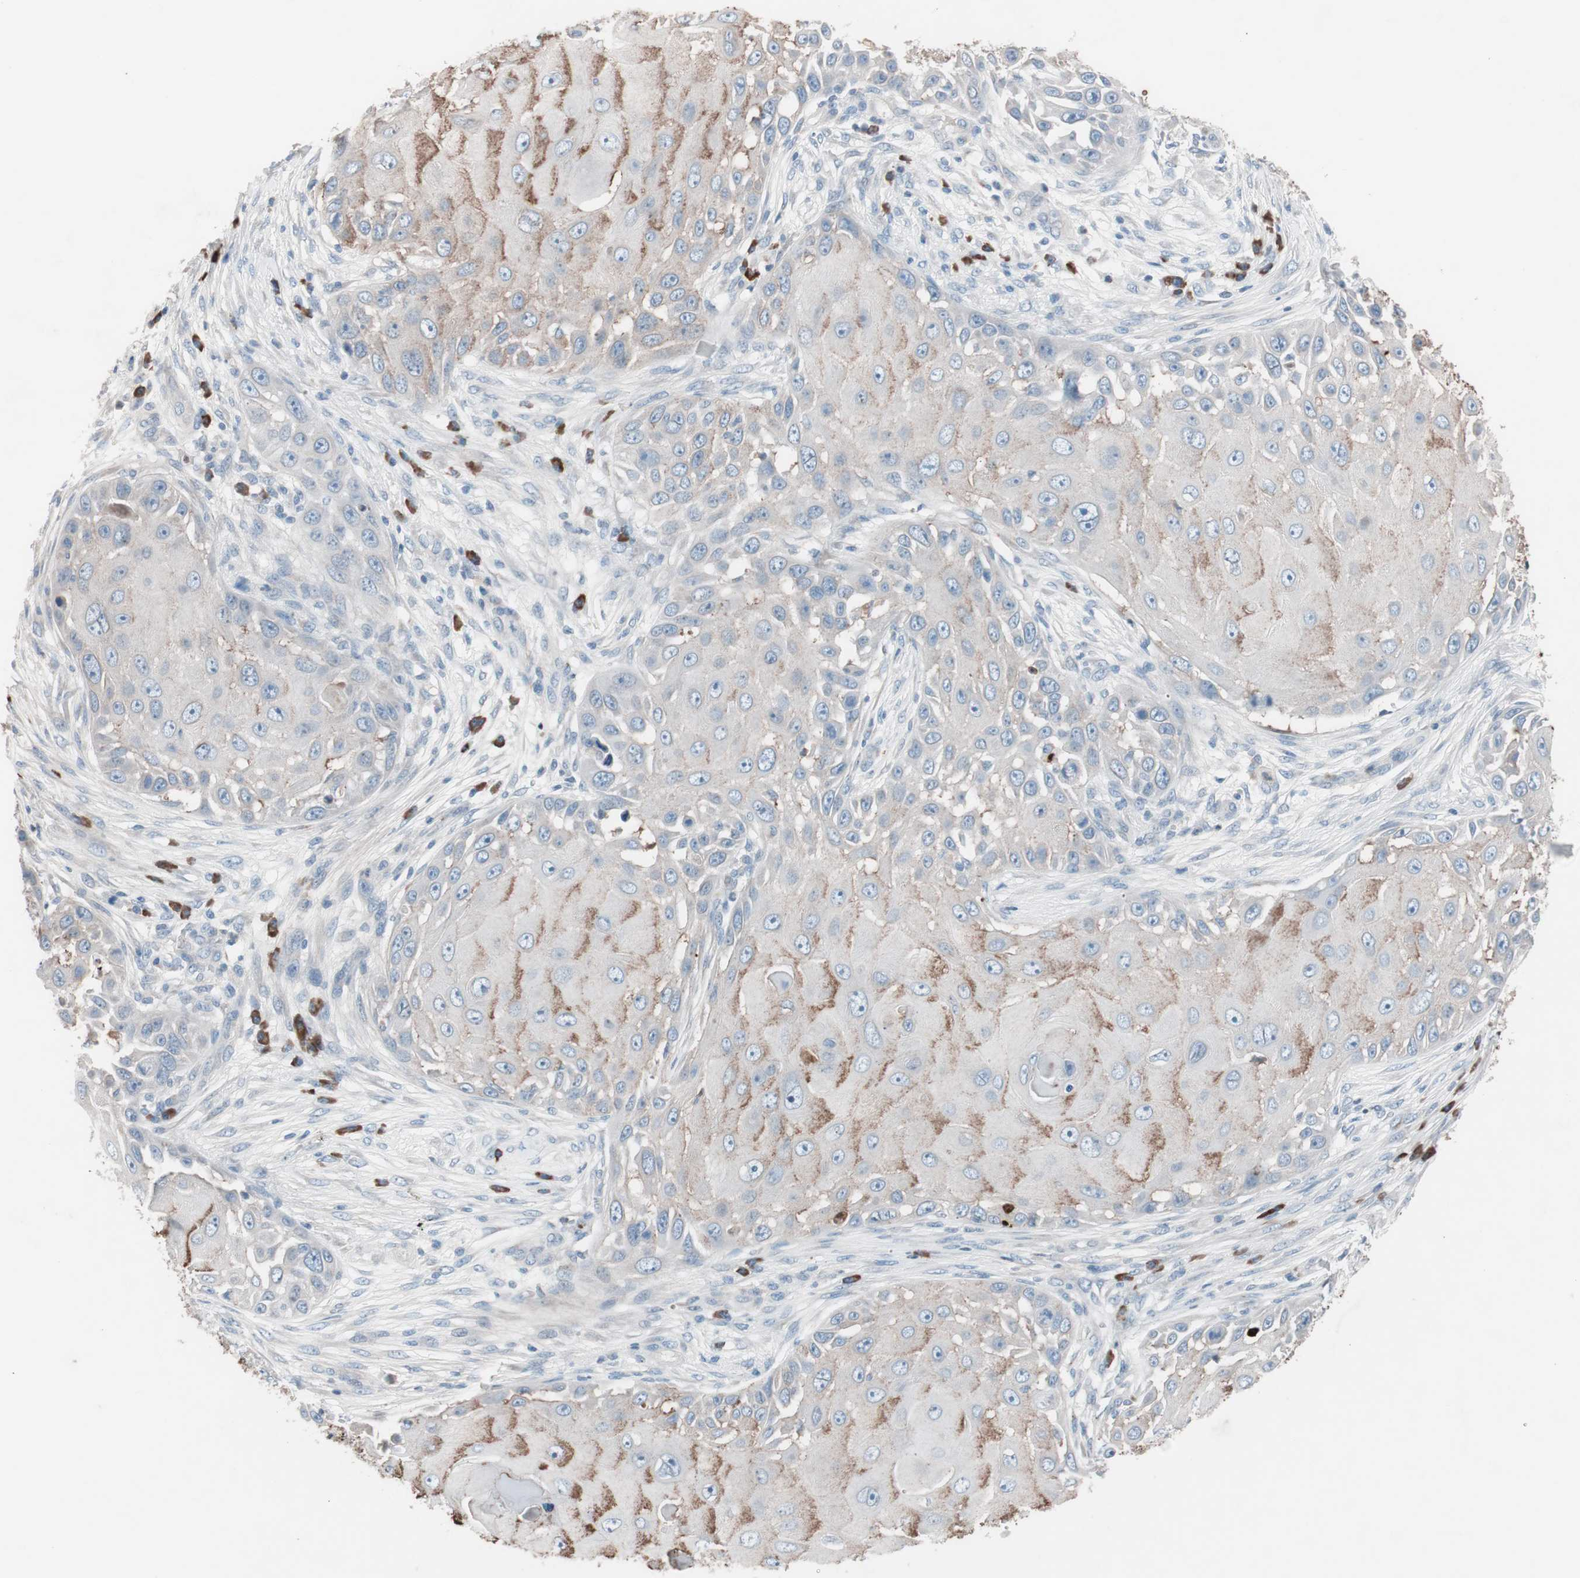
{"staining": {"intensity": "moderate", "quantity": "25%-75%", "location": "cytoplasmic/membranous"}, "tissue": "skin cancer", "cell_type": "Tumor cells", "image_type": "cancer", "snomed": [{"axis": "morphology", "description": "Squamous cell carcinoma, NOS"}, {"axis": "topography", "description": "Skin"}], "caption": "High-magnification brightfield microscopy of skin cancer stained with DAB (brown) and counterstained with hematoxylin (blue). tumor cells exhibit moderate cytoplasmic/membranous expression is seen in about25%-75% of cells. (Stains: DAB (3,3'-diaminobenzidine) in brown, nuclei in blue, Microscopy: brightfield microscopy at high magnification).", "gene": "GRB7", "patient": {"sex": "female", "age": 44}}